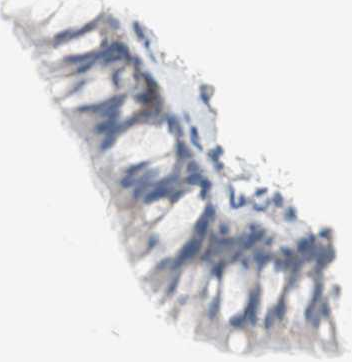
{"staining": {"intensity": "weak", "quantity": "25%-75%", "location": "cytoplasmic/membranous"}, "tissue": "bronchus", "cell_type": "Respiratory epithelial cells", "image_type": "normal", "snomed": [{"axis": "morphology", "description": "Normal tissue, NOS"}, {"axis": "topography", "description": "Bronchus"}], "caption": "Respiratory epithelial cells show weak cytoplasmic/membranous expression in about 25%-75% of cells in benign bronchus.", "gene": "CLEC4D", "patient": {"sex": "female", "age": 73}}